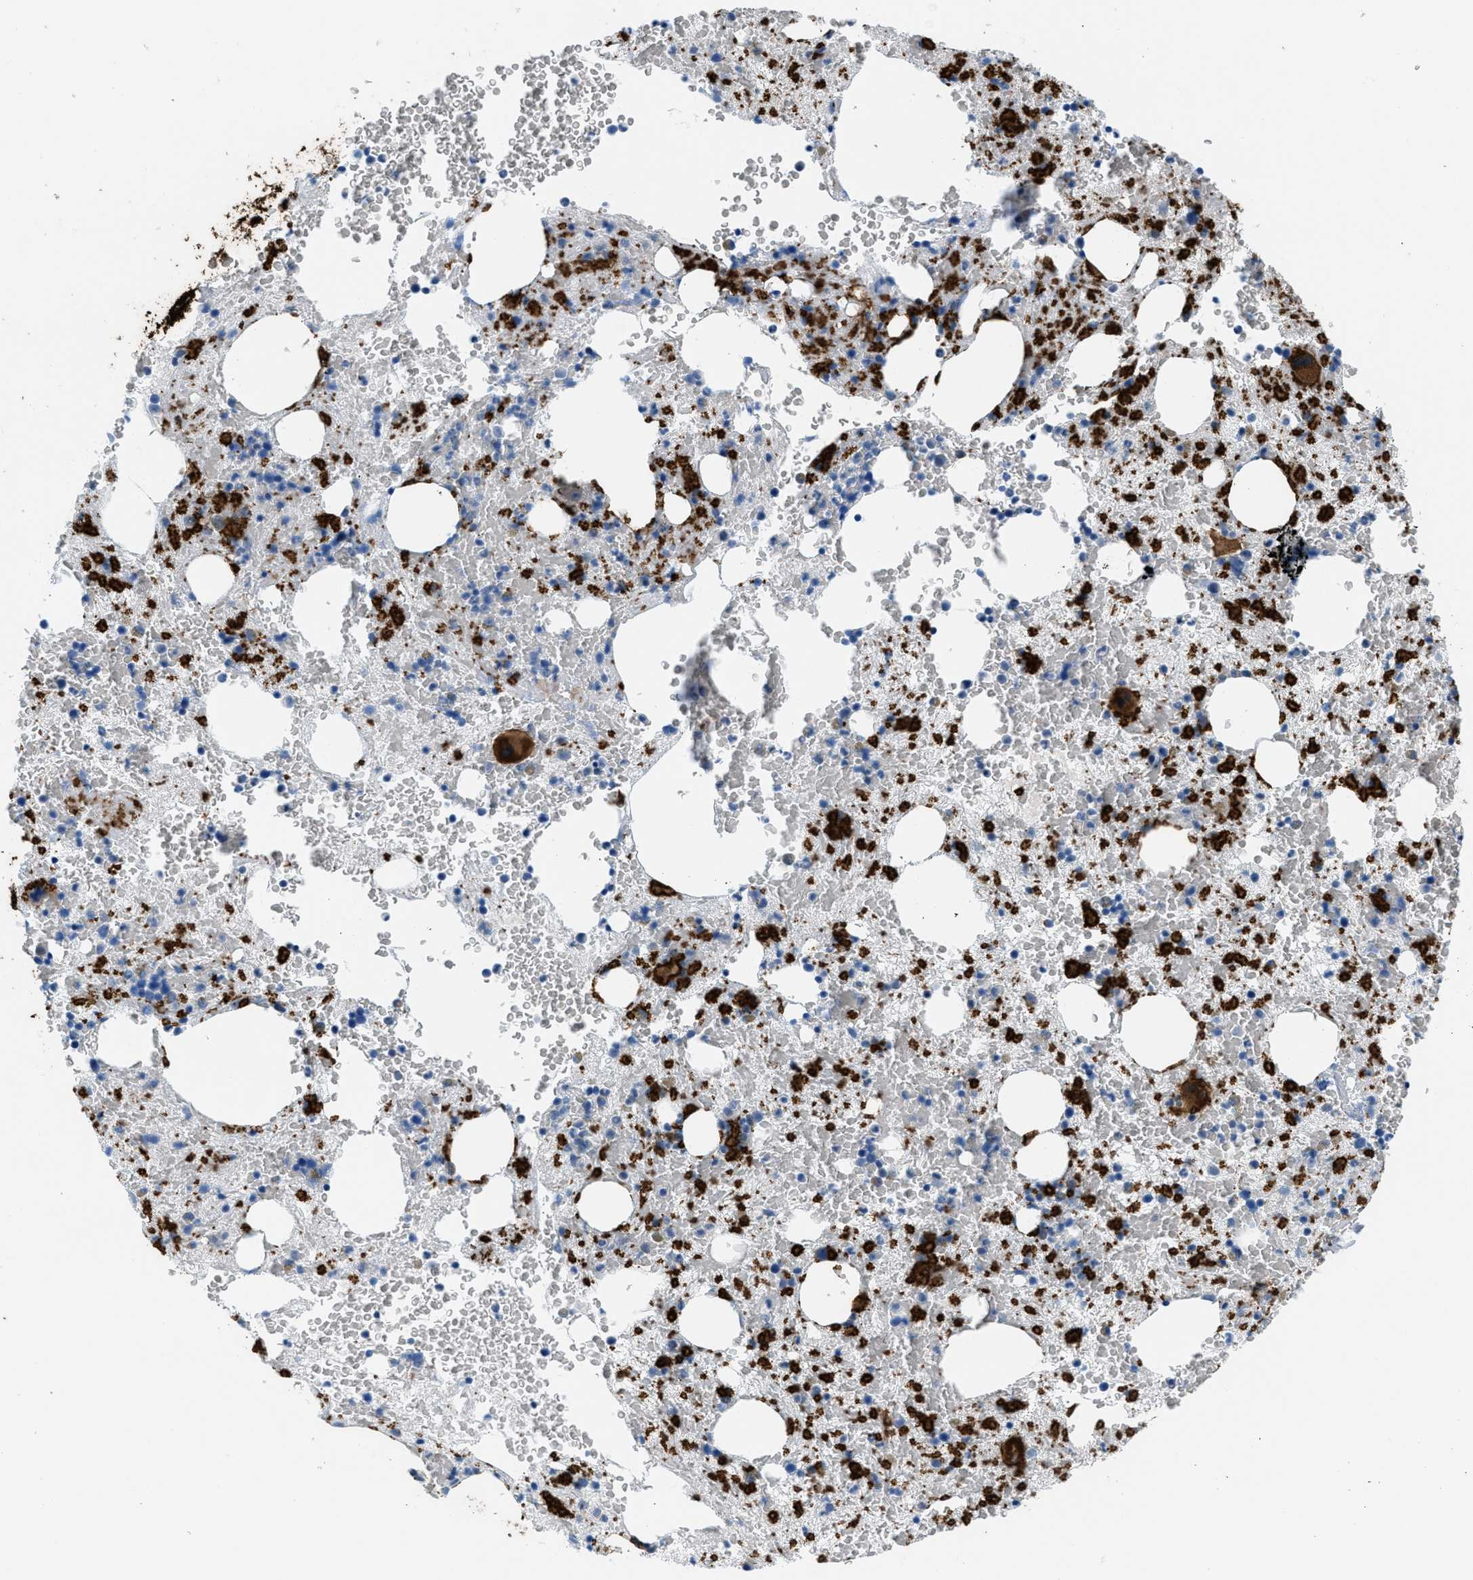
{"staining": {"intensity": "moderate", "quantity": "<25%", "location": "cytoplasmic/membranous"}, "tissue": "bone marrow", "cell_type": "Hematopoietic cells", "image_type": "normal", "snomed": [{"axis": "morphology", "description": "Normal tissue, NOS"}, {"axis": "morphology", "description": "Inflammation, NOS"}, {"axis": "topography", "description": "Bone marrow"}], "caption": "Immunohistochemistry (IHC) of benign human bone marrow exhibits low levels of moderate cytoplasmic/membranous staining in approximately <25% of hematopoietic cells.", "gene": "CALD1", "patient": {"sex": "male", "age": 63}}